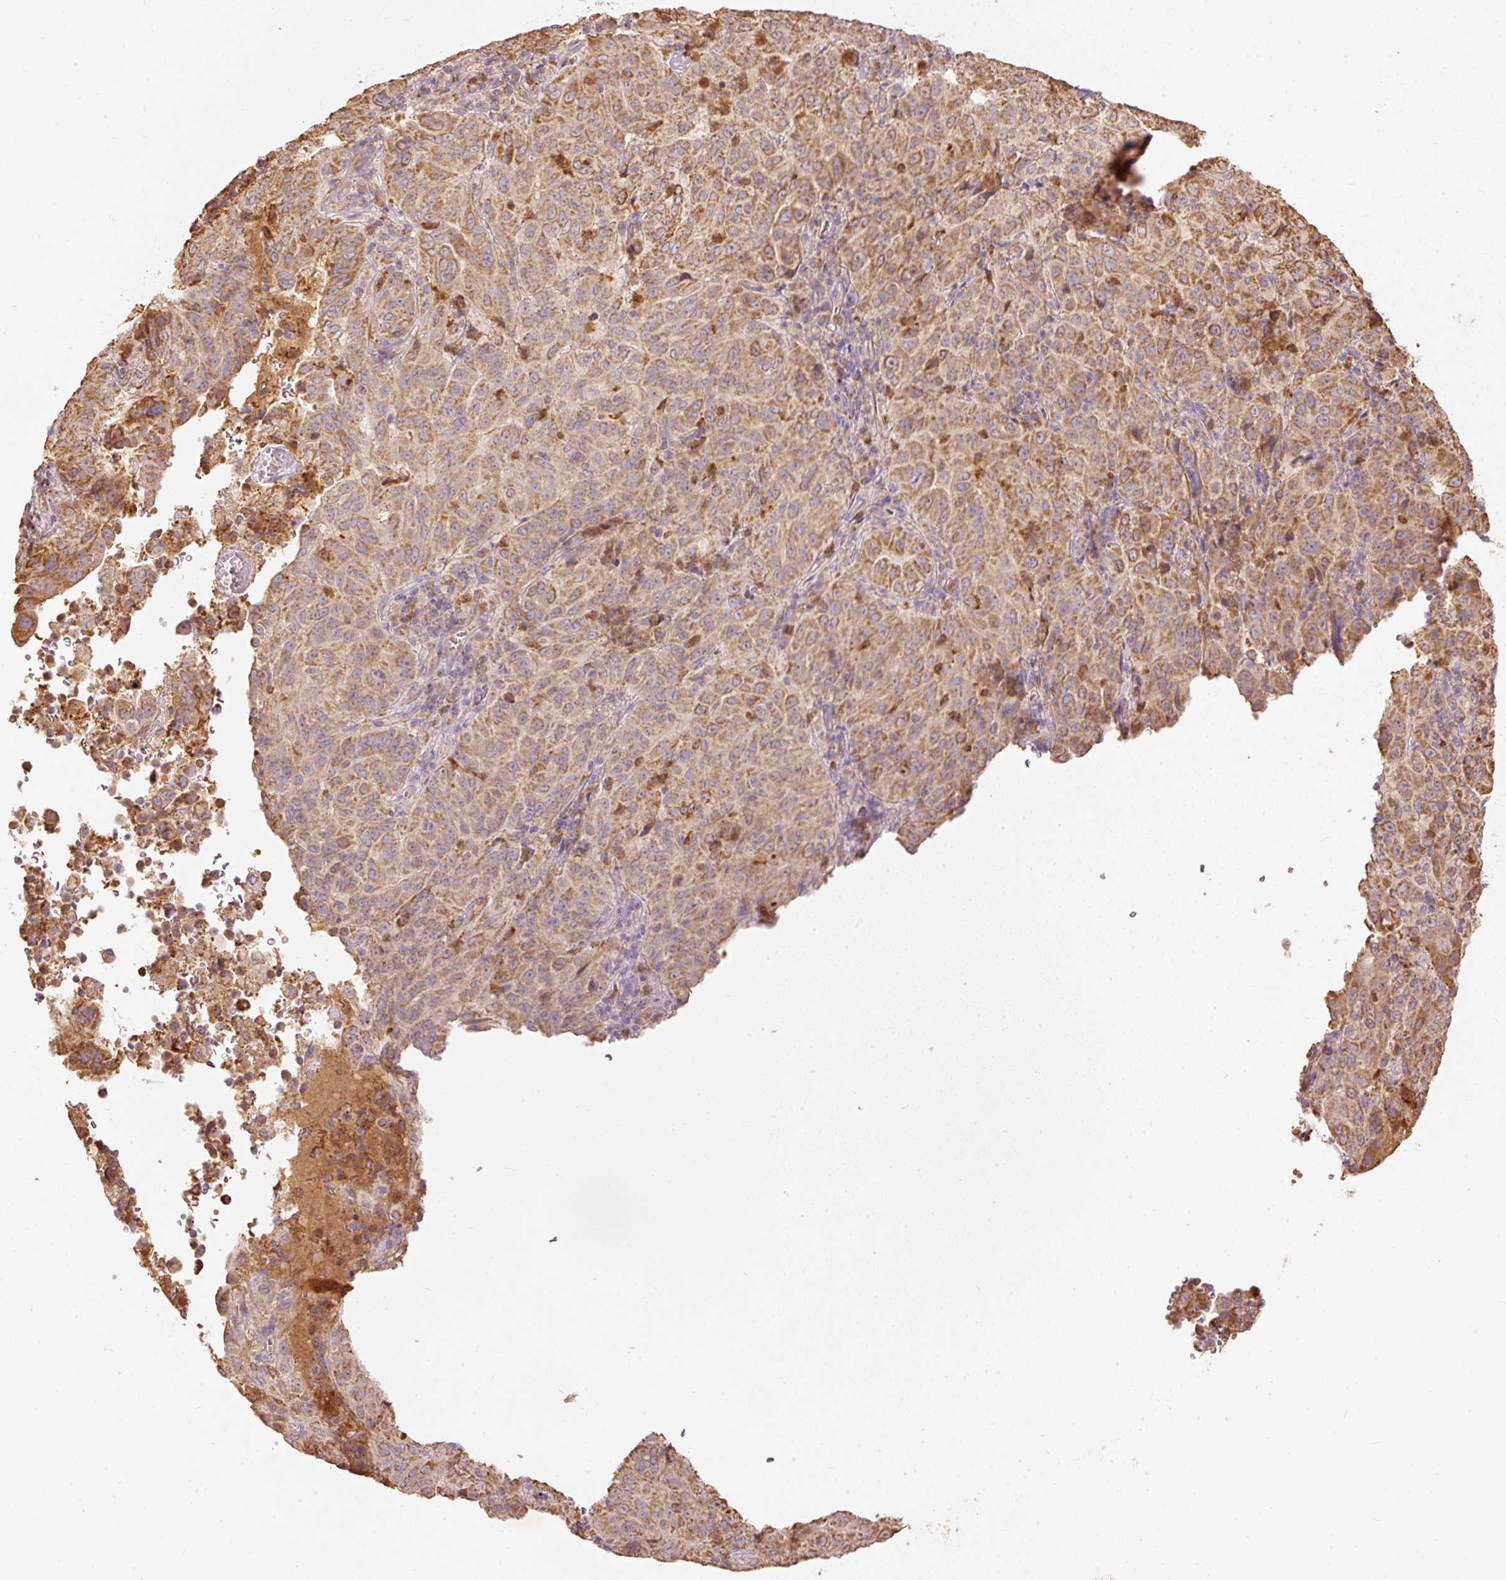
{"staining": {"intensity": "moderate", "quantity": ">75%", "location": "cytoplasmic/membranous"}, "tissue": "pancreatic cancer", "cell_type": "Tumor cells", "image_type": "cancer", "snomed": [{"axis": "morphology", "description": "Adenocarcinoma, NOS"}, {"axis": "topography", "description": "Pancreas"}], "caption": "Protein staining shows moderate cytoplasmic/membranous positivity in approximately >75% of tumor cells in pancreatic cancer (adenocarcinoma). Immunohistochemistry stains the protein in brown and the nuclei are stained blue.", "gene": "PSENEN", "patient": {"sex": "male", "age": 63}}